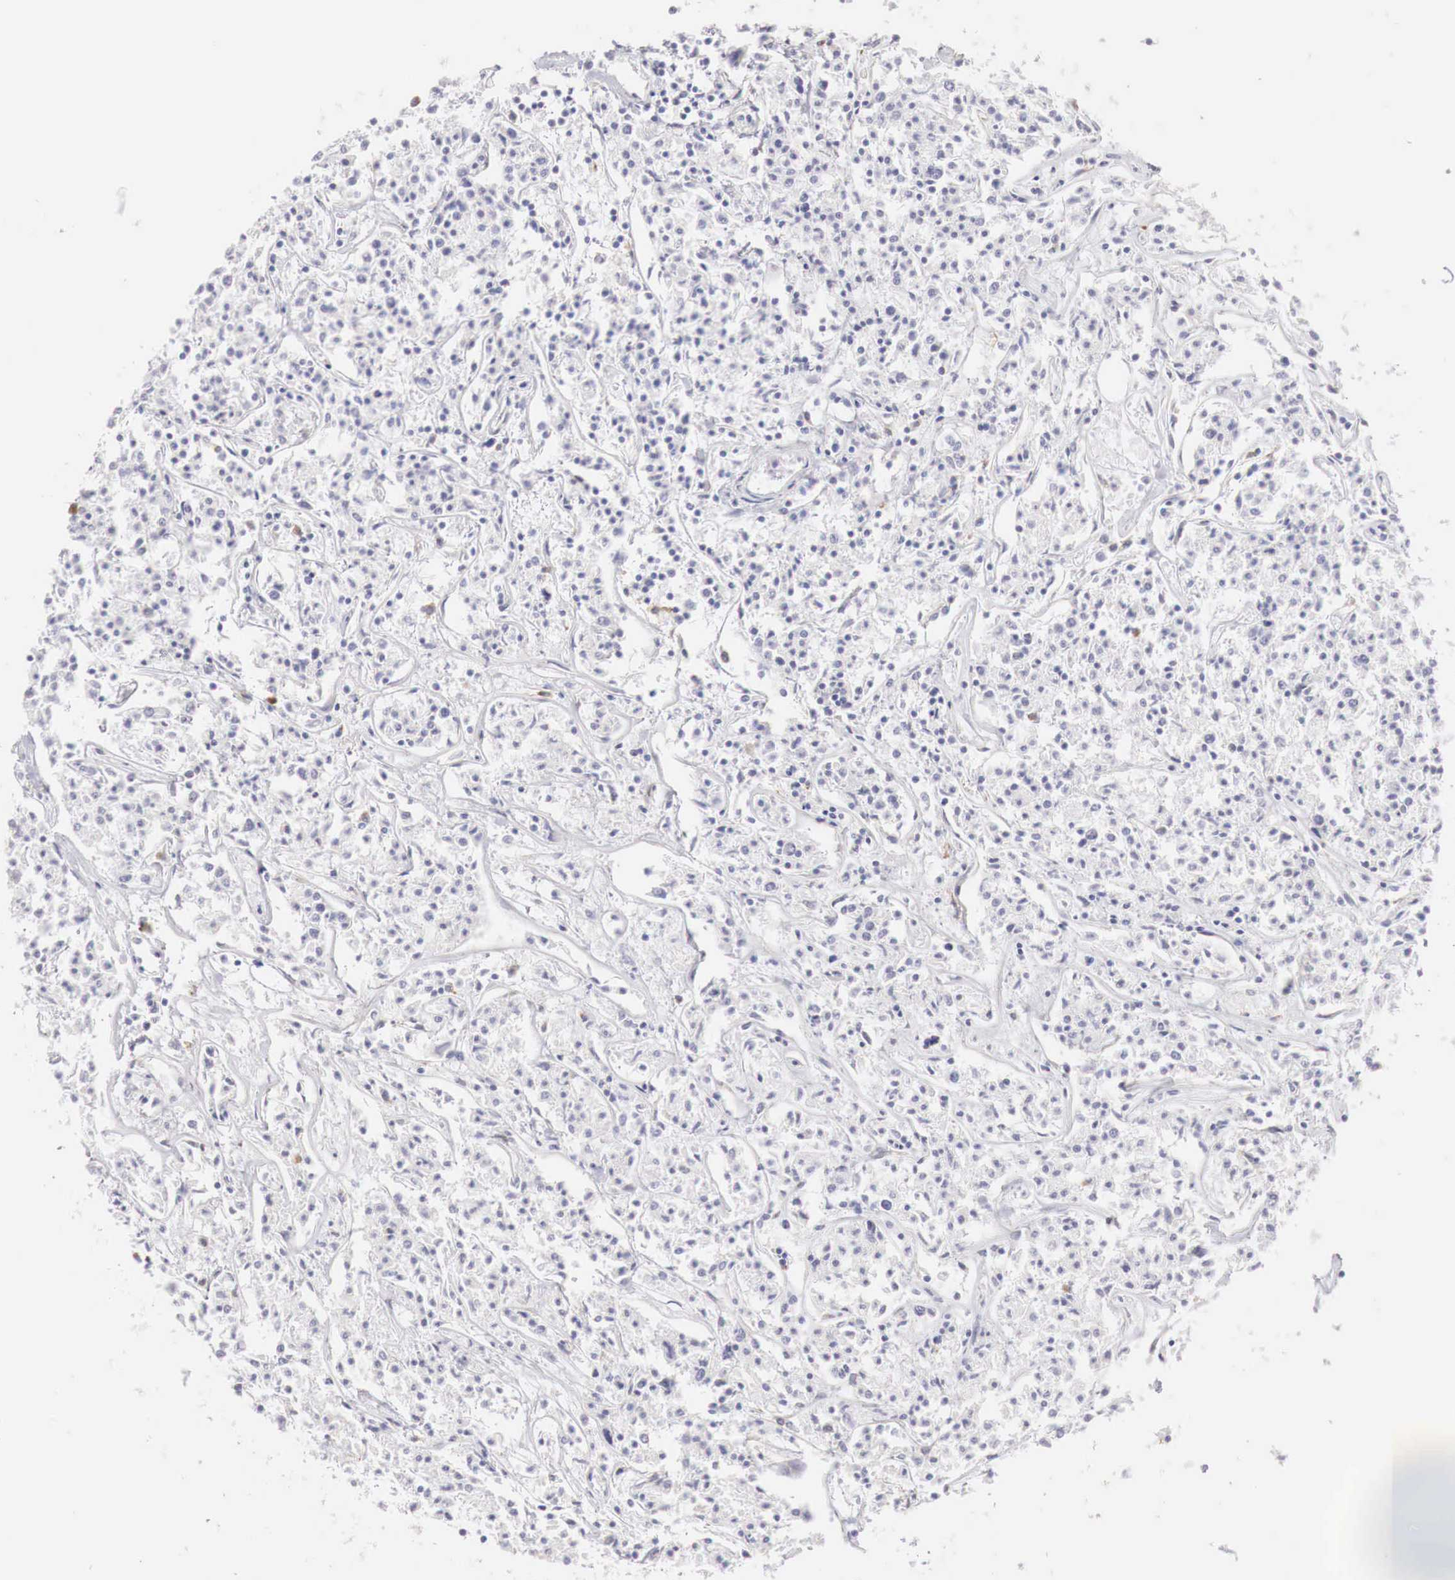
{"staining": {"intensity": "negative", "quantity": "none", "location": "none"}, "tissue": "lymphoma", "cell_type": "Tumor cells", "image_type": "cancer", "snomed": [{"axis": "morphology", "description": "Malignant lymphoma, non-Hodgkin's type, Low grade"}, {"axis": "topography", "description": "Small intestine"}], "caption": "An immunohistochemistry photomicrograph of lymphoma is shown. There is no staining in tumor cells of lymphoma. (Stains: DAB (3,3'-diaminobenzidine) IHC with hematoxylin counter stain, Microscopy: brightfield microscopy at high magnification).", "gene": "GLA", "patient": {"sex": "female", "age": 59}}